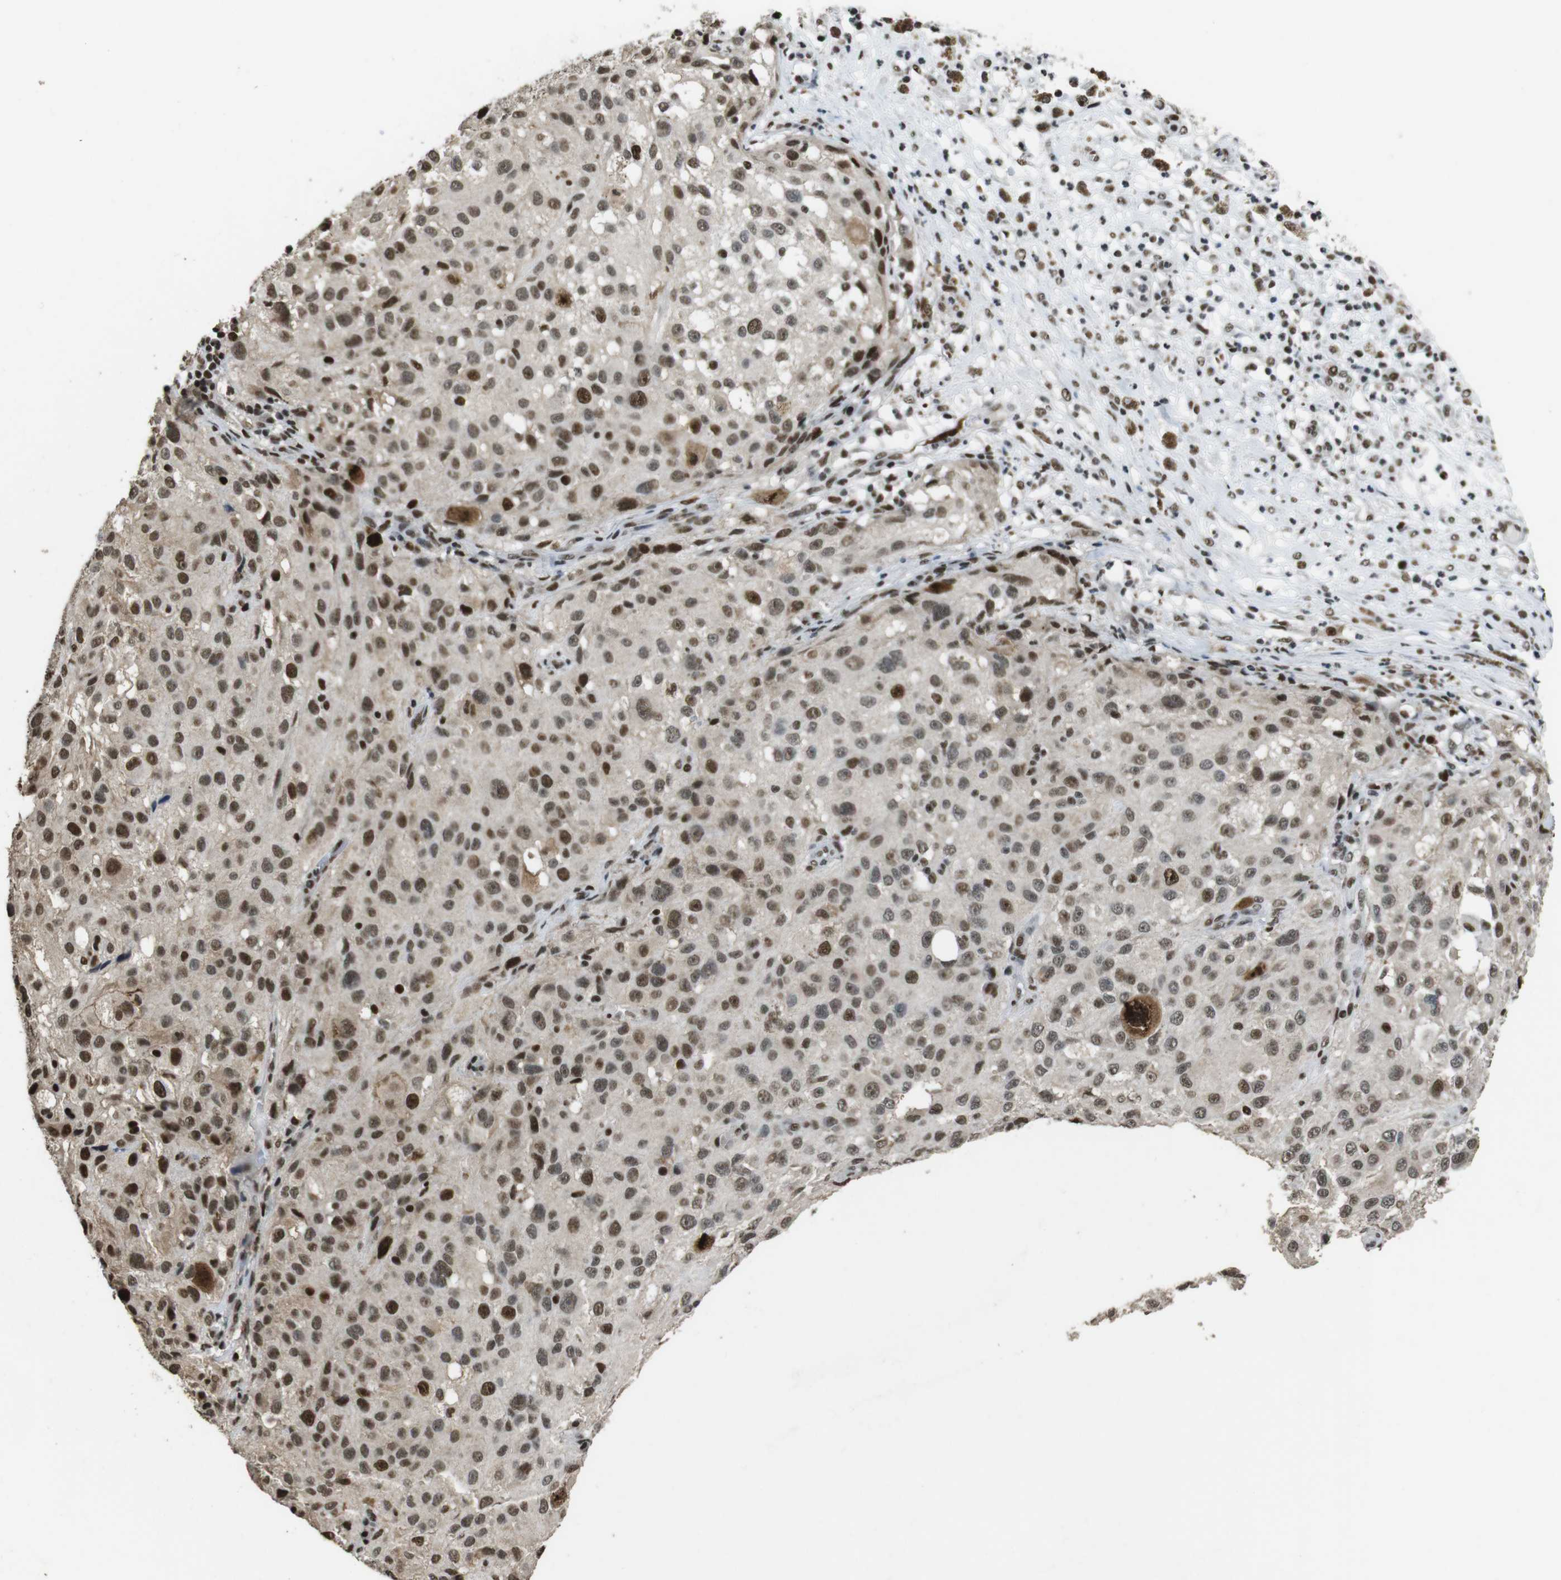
{"staining": {"intensity": "moderate", "quantity": ">75%", "location": "nuclear"}, "tissue": "melanoma", "cell_type": "Tumor cells", "image_type": "cancer", "snomed": [{"axis": "morphology", "description": "Necrosis, NOS"}, {"axis": "morphology", "description": "Malignant melanoma, NOS"}, {"axis": "topography", "description": "Skin"}], "caption": "Malignant melanoma stained with a brown dye shows moderate nuclear positive expression in about >75% of tumor cells.", "gene": "CSNK2B", "patient": {"sex": "female", "age": 87}}